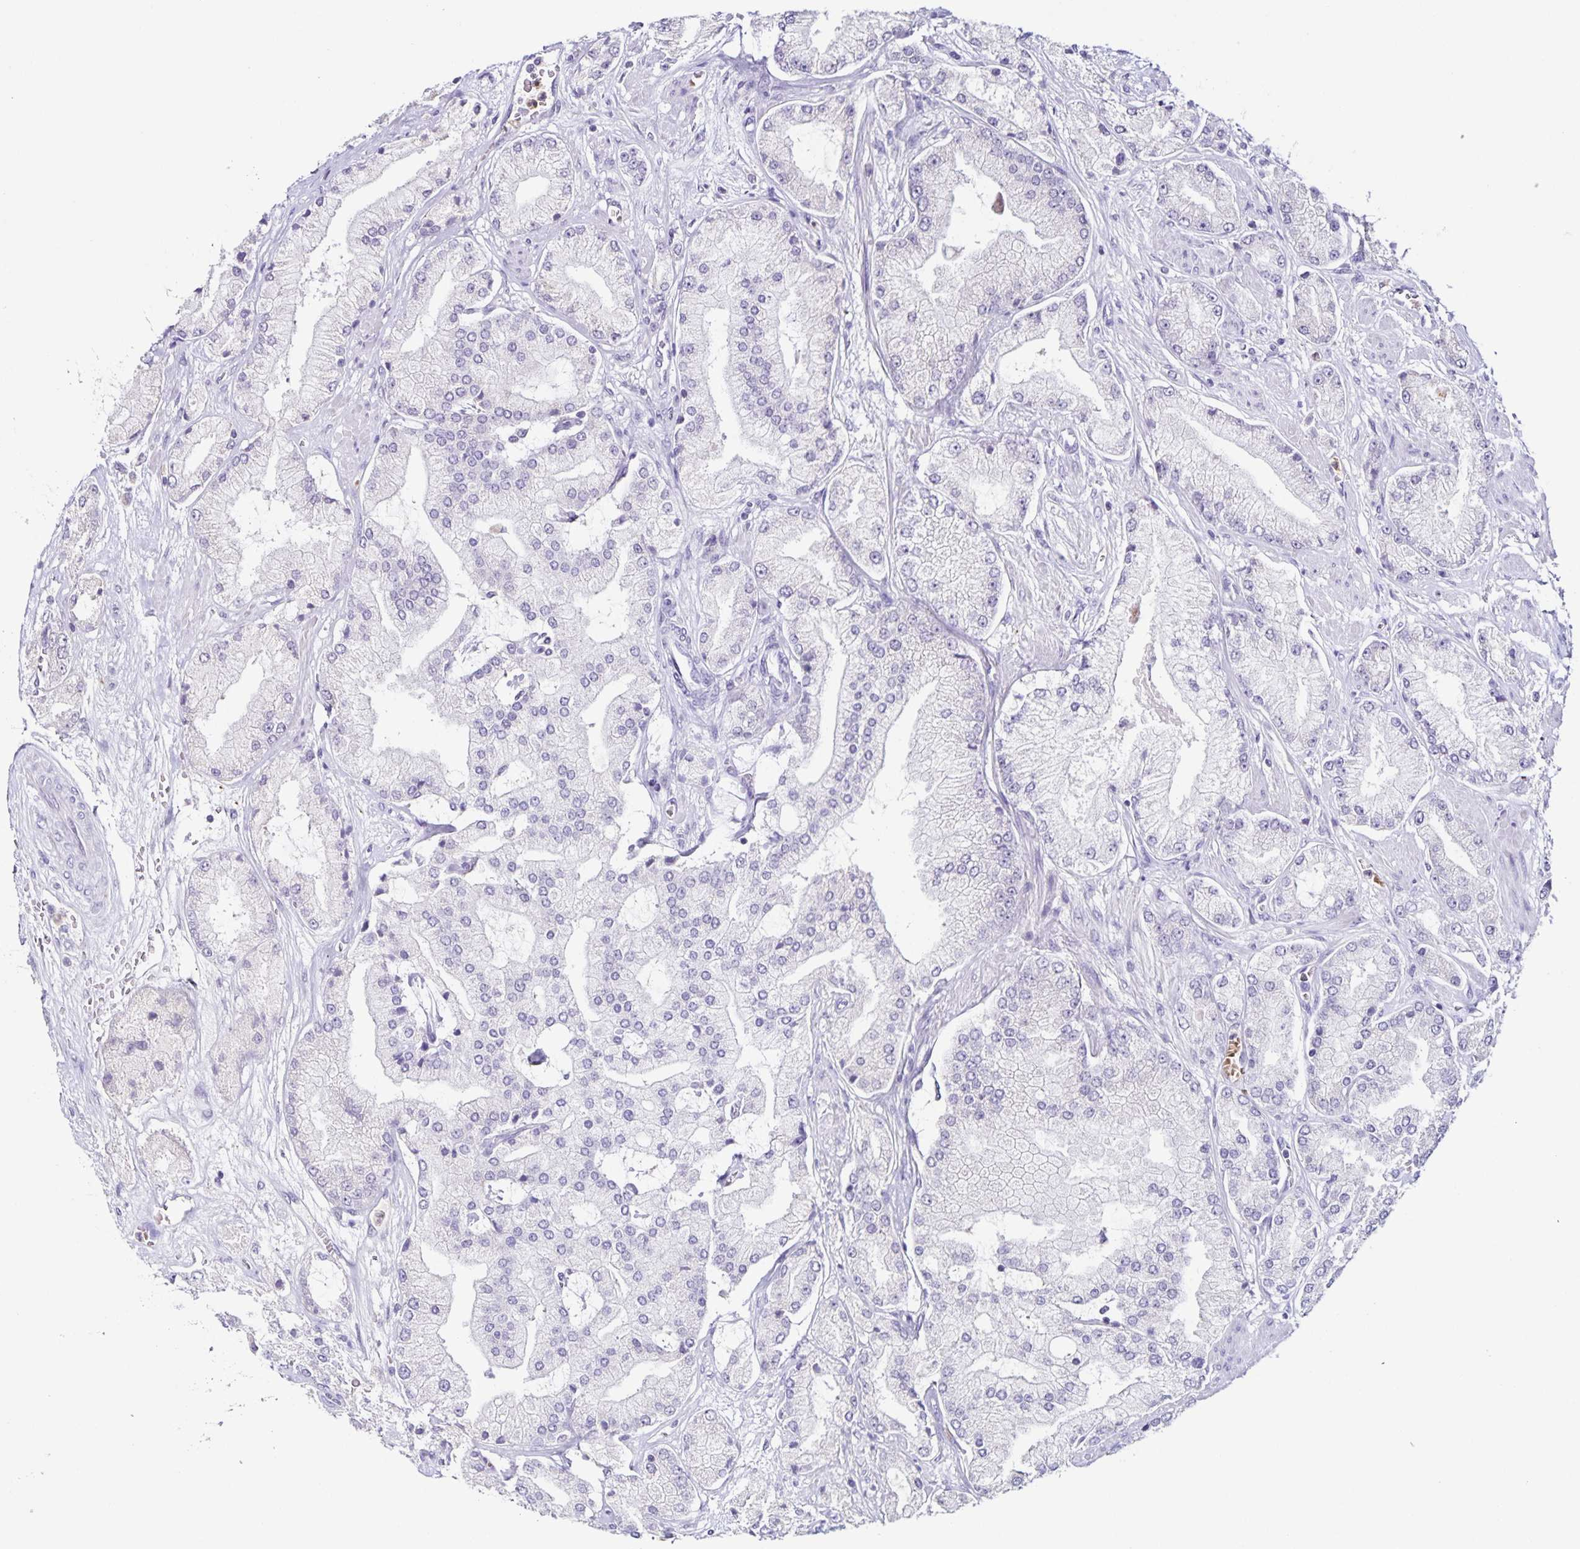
{"staining": {"intensity": "negative", "quantity": "none", "location": "none"}, "tissue": "prostate cancer", "cell_type": "Tumor cells", "image_type": "cancer", "snomed": [{"axis": "morphology", "description": "Adenocarcinoma, High grade"}, {"axis": "topography", "description": "Prostate"}], "caption": "Tumor cells show no significant expression in prostate cancer.", "gene": "STPG4", "patient": {"sex": "male", "age": 68}}